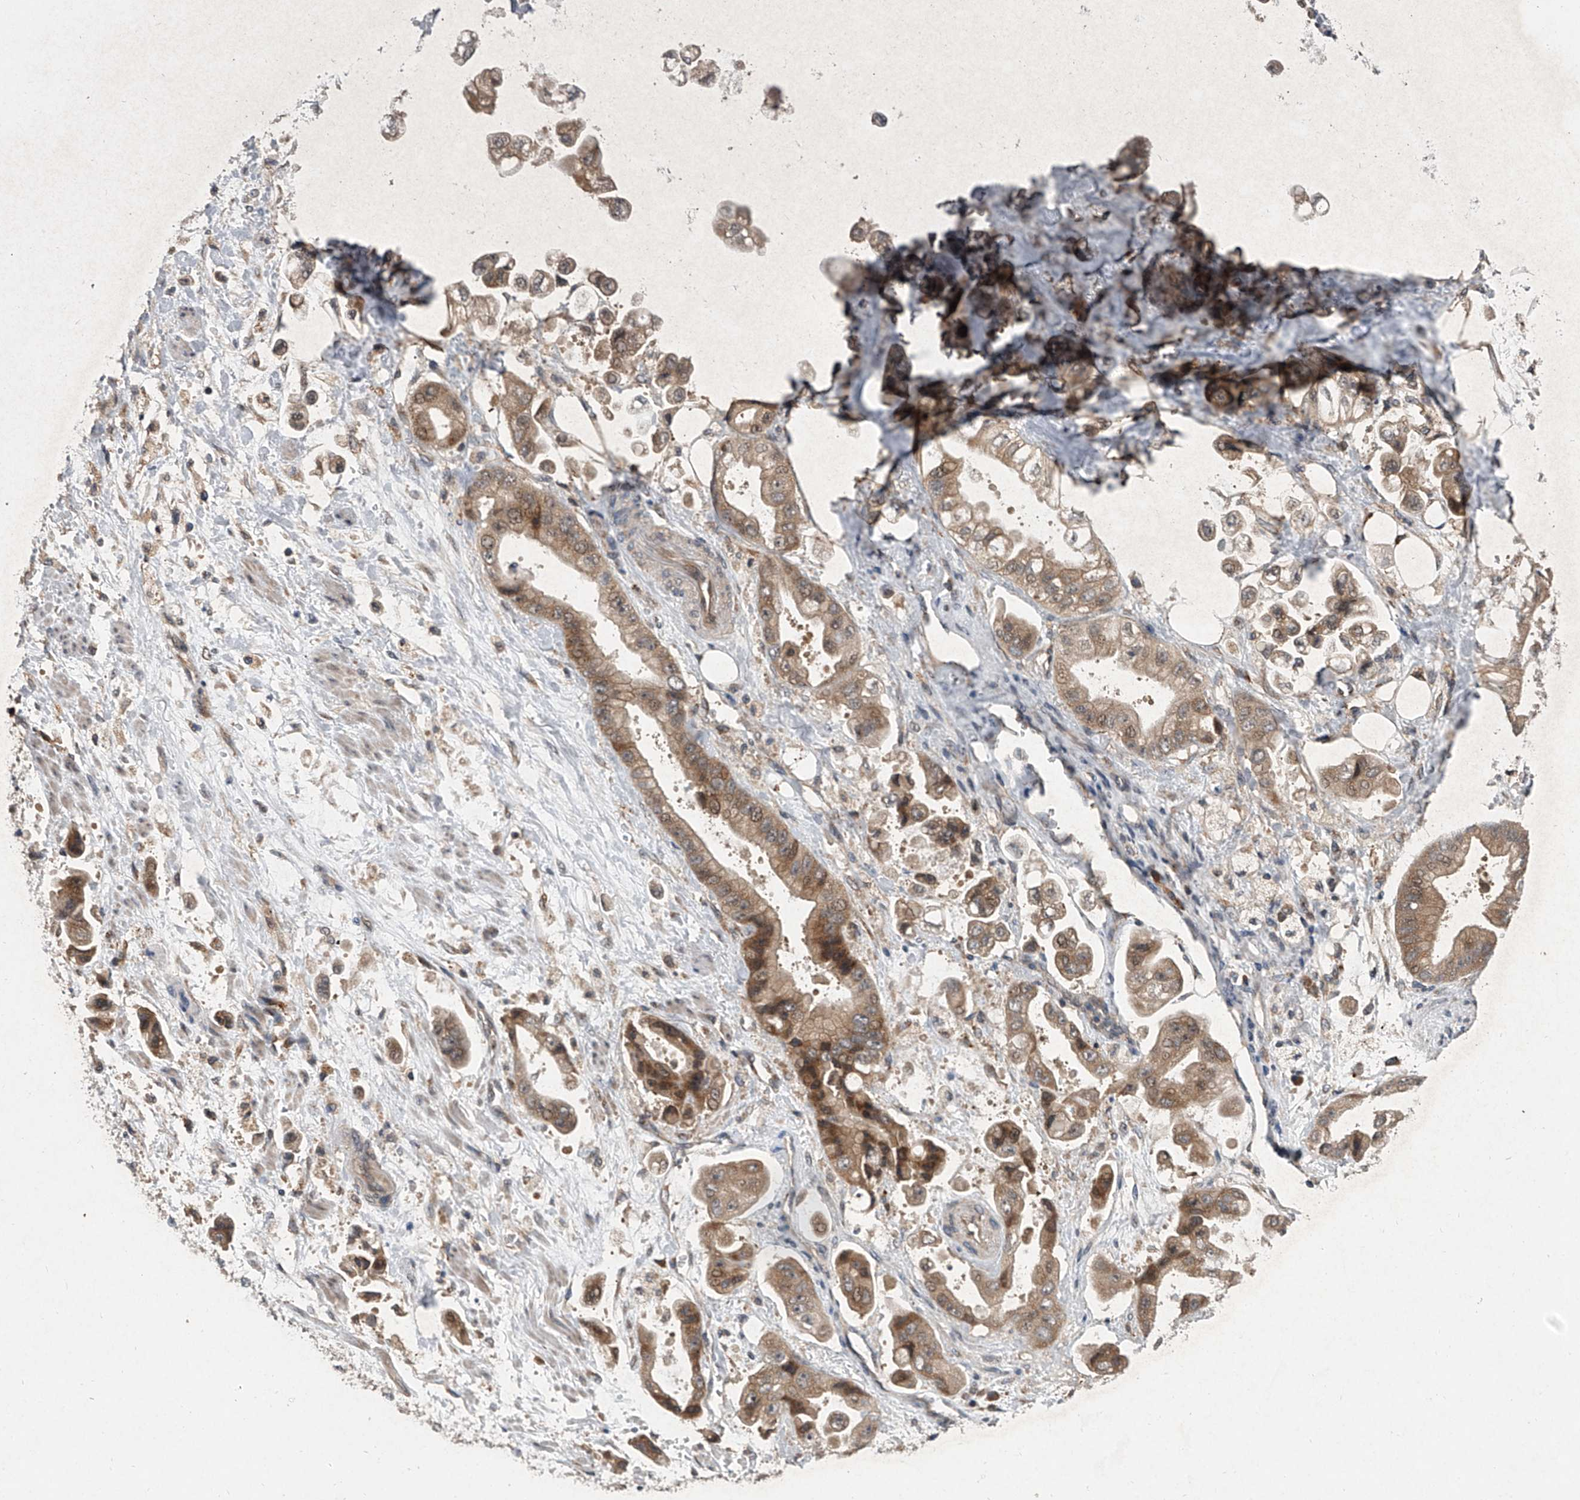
{"staining": {"intensity": "moderate", "quantity": ">75%", "location": "cytoplasmic/membranous"}, "tissue": "stomach cancer", "cell_type": "Tumor cells", "image_type": "cancer", "snomed": [{"axis": "morphology", "description": "Adenocarcinoma, NOS"}, {"axis": "topography", "description": "Stomach"}], "caption": "Stomach cancer (adenocarcinoma) stained with a protein marker displays moderate staining in tumor cells.", "gene": "GEMIN8", "patient": {"sex": "male", "age": 62}}